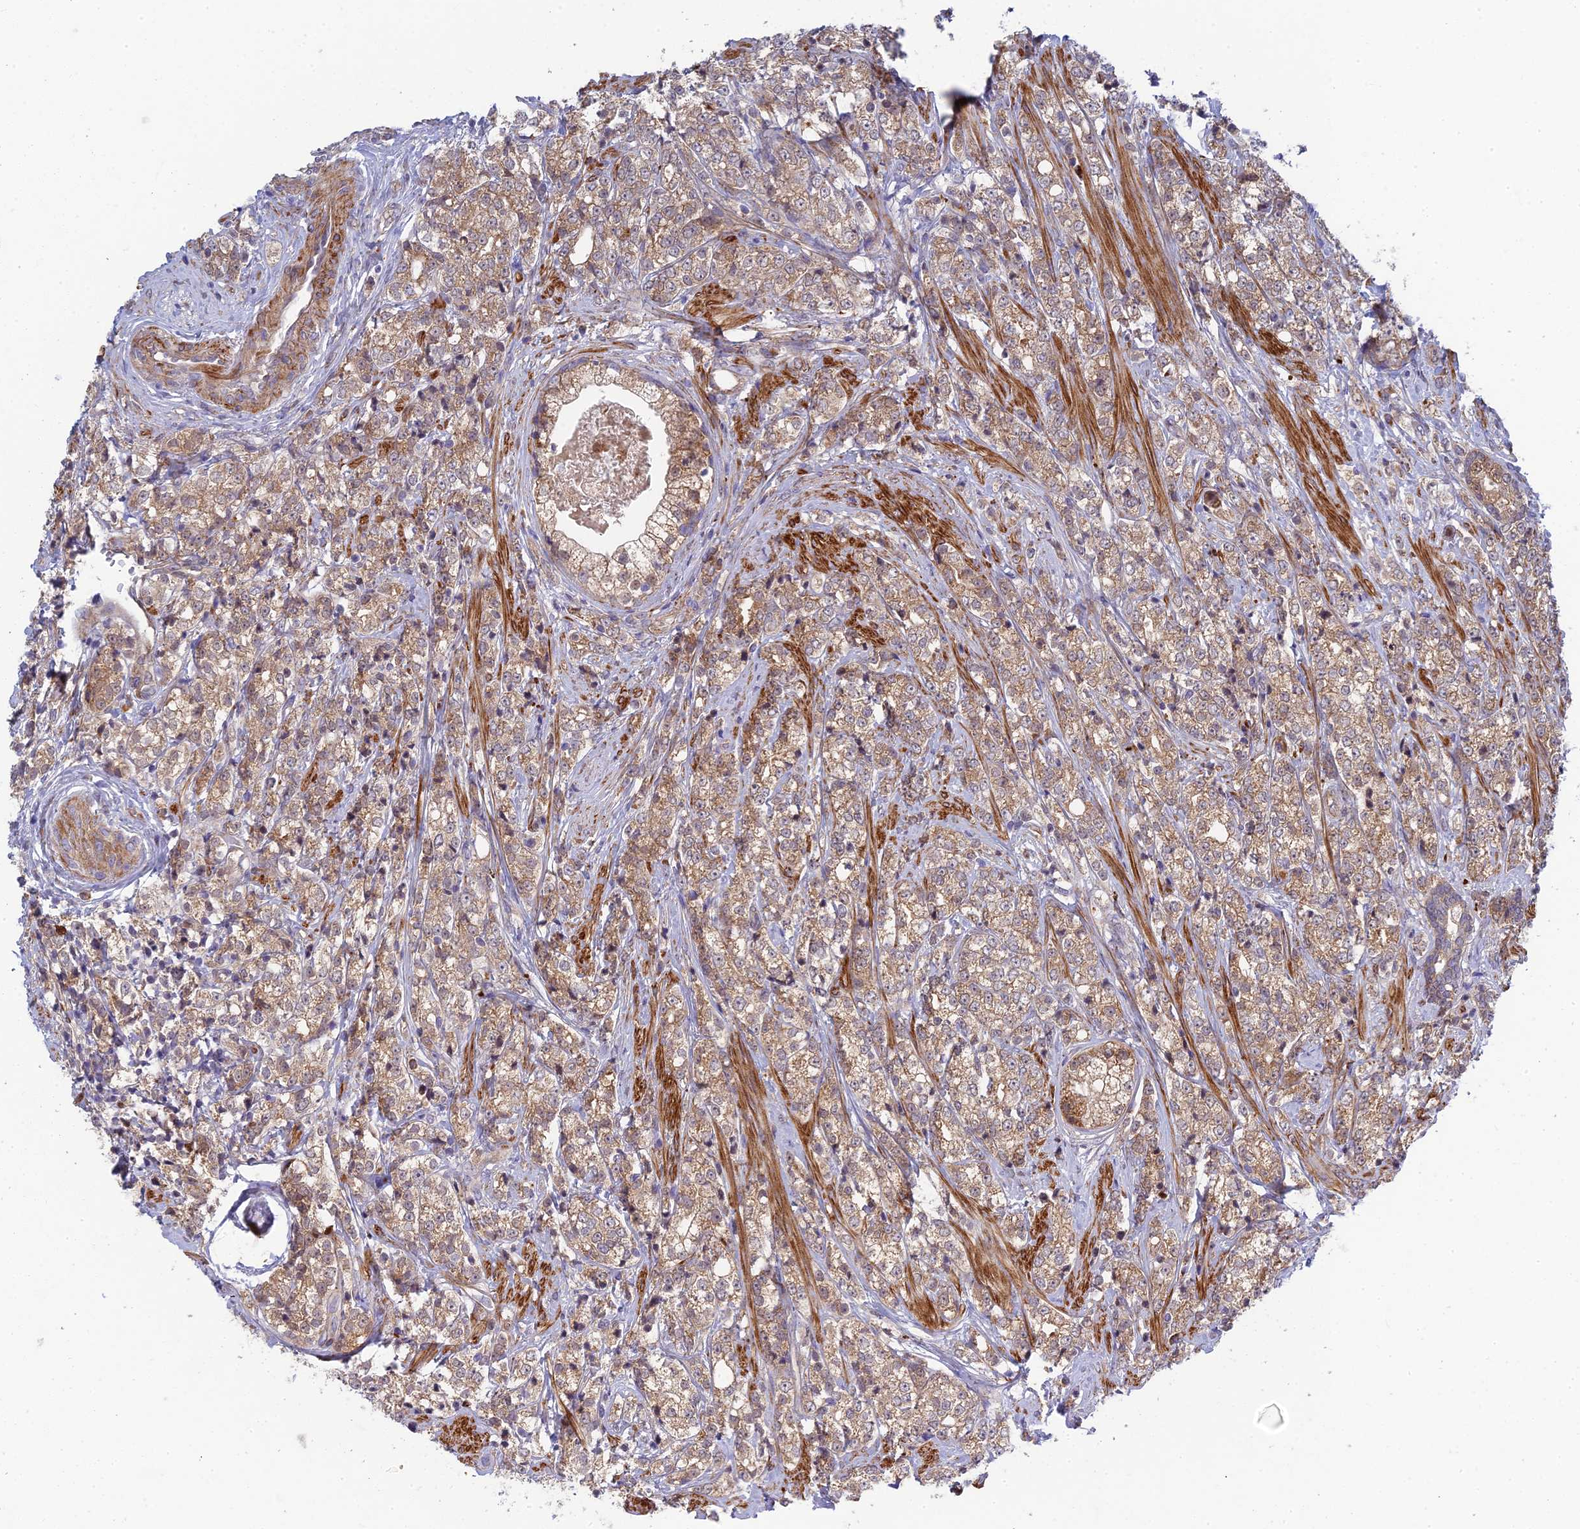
{"staining": {"intensity": "moderate", "quantity": ">75%", "location": "cytoplasmic/membranous"}, "tissue": "prostate cancer", "cell_type": "Tumor cells", "image_type": "cancer", "snomed": [{"axis": "morphology", "description": "Adenocarcinoma, High grade"}, {"axis": "topography", "description": "Prostate"}], "caption": "Immunohistochemistry staining of prostate cancer, which displays medium levels of moderate cytoplasmic/membranous staining in about >75% of tumor cells indicating moderate cytoplasmic/membranous protein staining. The staining was performed using DAB (brown) for protein detection and nuclei were counterstained in hematoxylin (blue).", "gene": "INCA1", "patient": {"sex": "male", "age": 69}}